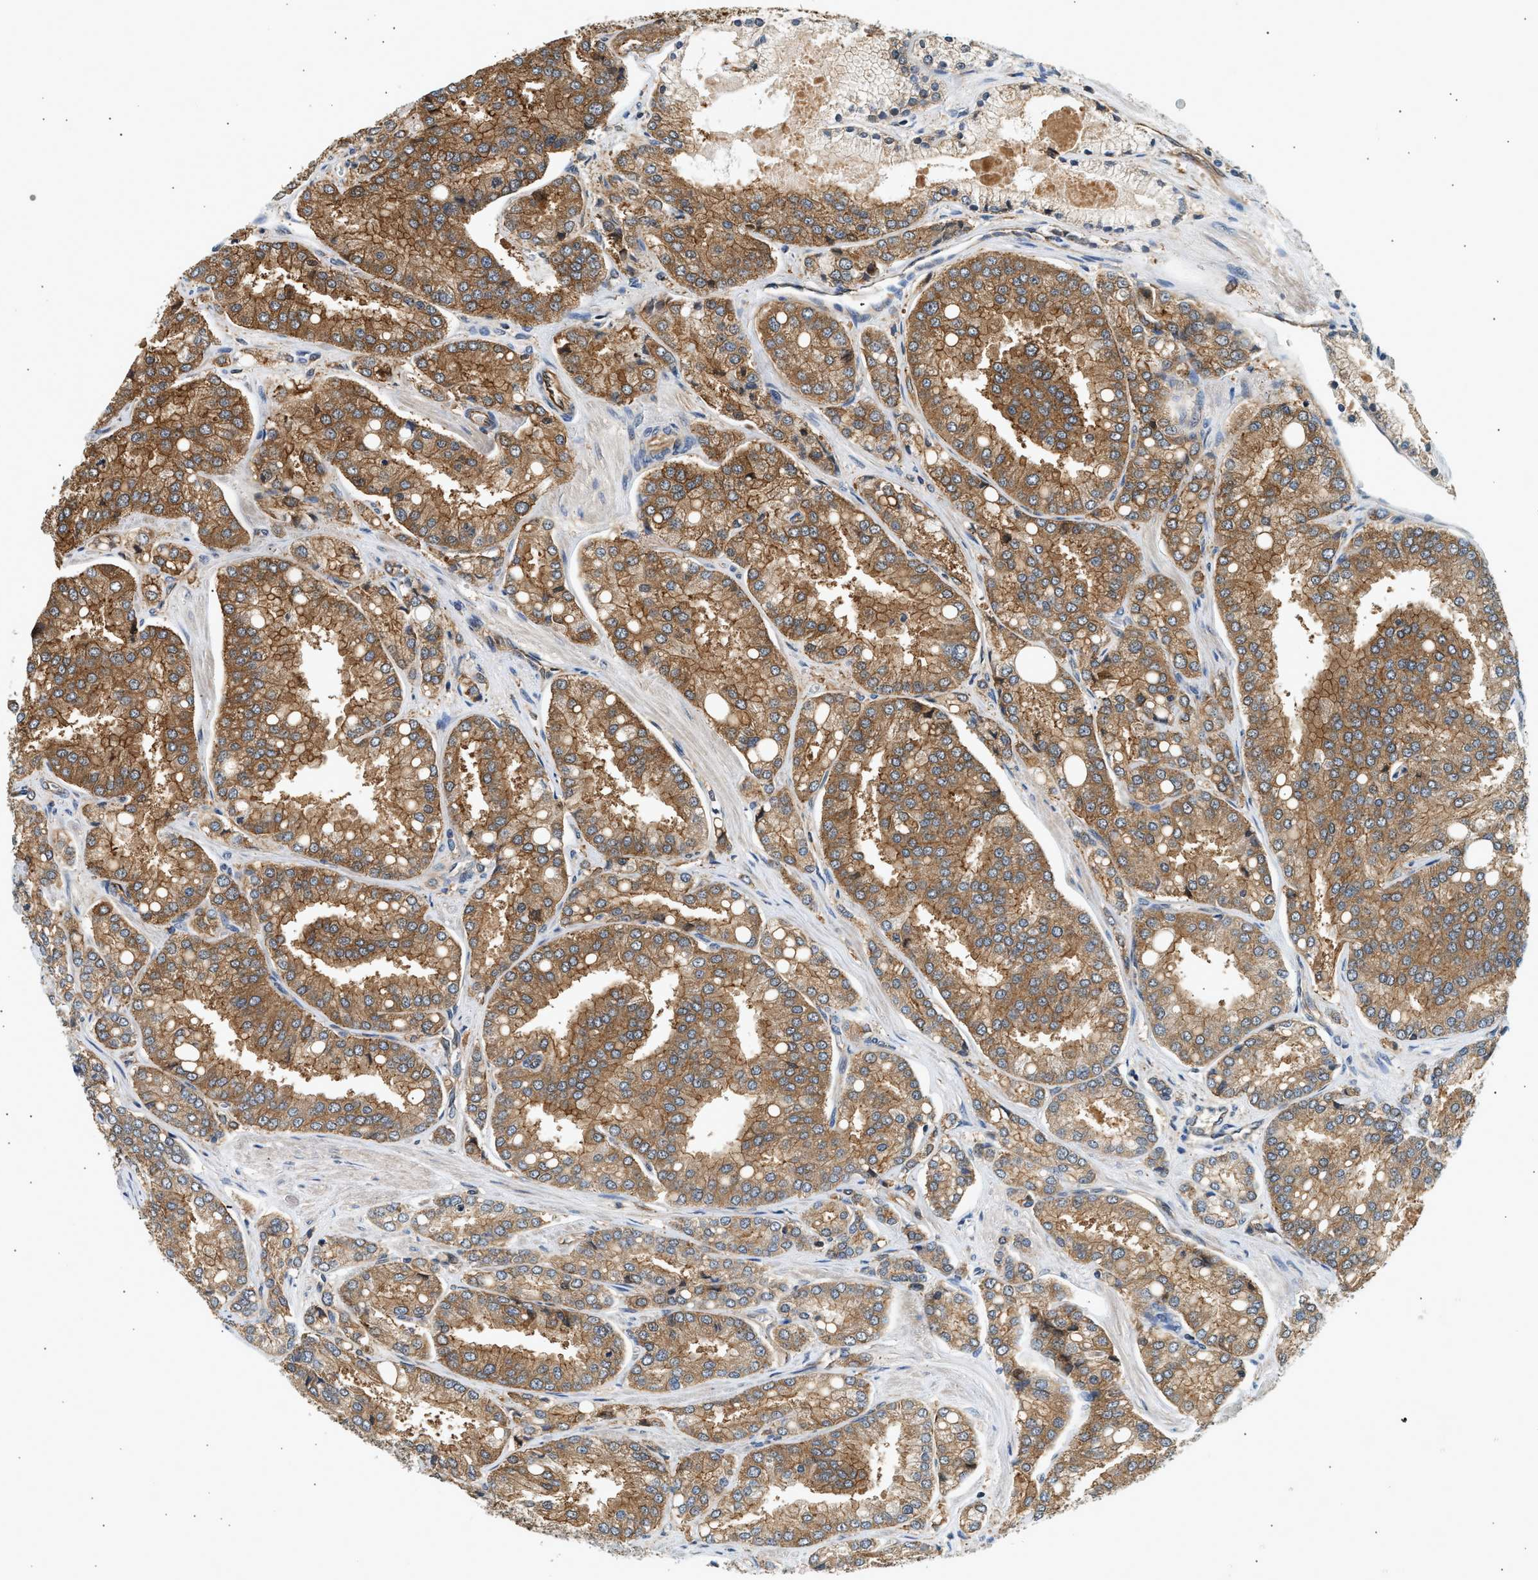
{"staining": {"intensity": "moderate", "quantity": ">75%", "location": "cytoplasmic/membranous"}, "tissue": "prostate cancer", "cell_type": "Tumor cells", "image_type": "cancer", "snomed": [{"axis": "morphology", "description": "Adenocarcinoma, High grade"}, {"axis": "topography", "description": "Prostate"}], "caption": "The immunohistochemical stain shows moderate cytoplasmic/membranous expression in tumor cells of prostate adenocarcinoma (high-grade) tissue.", "gene": "DUSP14", "patient": {"sex": "male", "age": 50}}